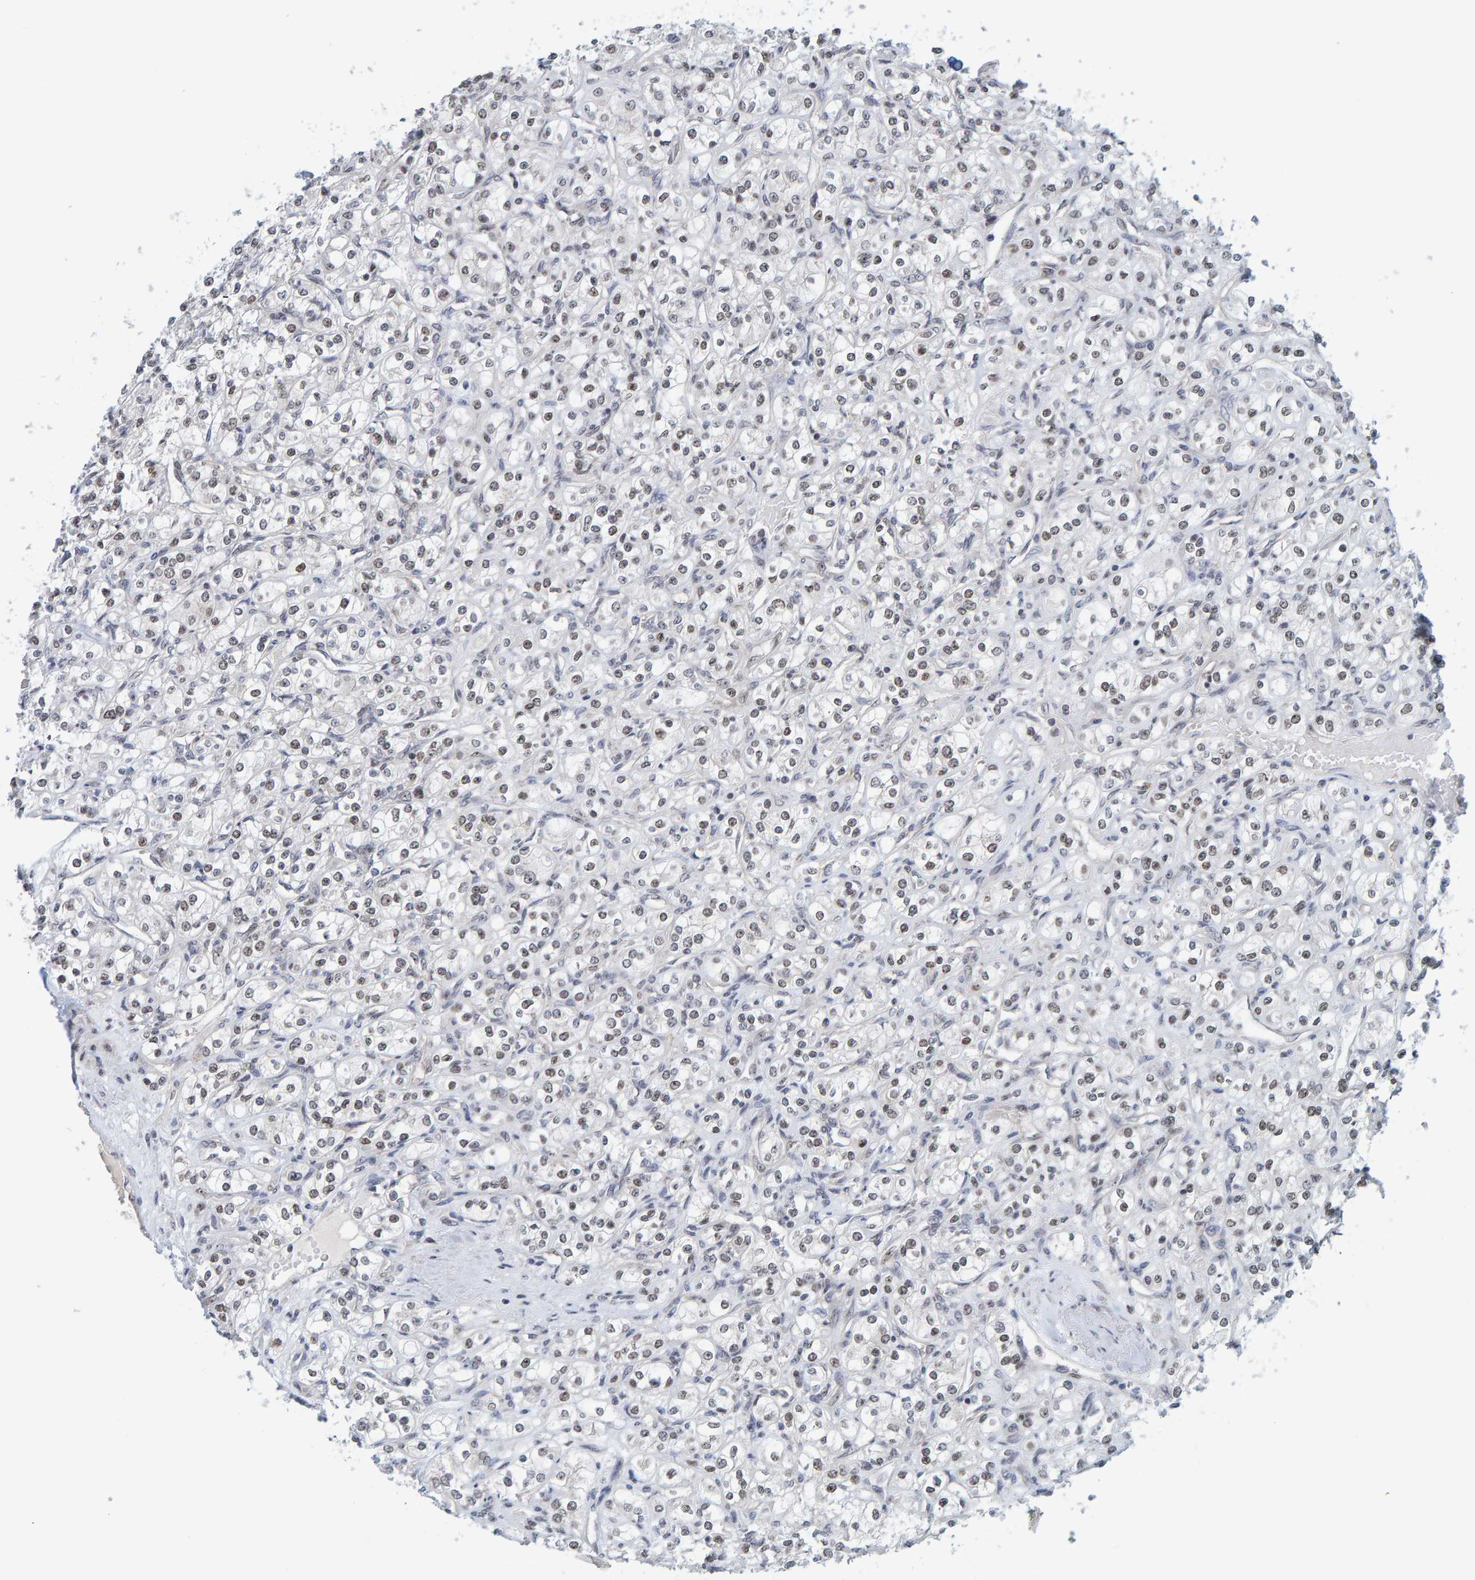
{"staining": {"intensity": "weak", "quantity": ">75%", "location": "nuclear"}, "tissue": "renal cancer", "cell_type": "Tumor cells", "image_type": "cancer", "snomed": [{"axis": "morphology", "description": "Adenocarcinoma, NOS"}, {"axis": "topography", "description": "Kidney"}], "caption": "A micrograph showing weak nuclear positivity in approximately >75% of tumor cells in renal cancer, as visualized by brown immunohistochemical staining.", "gene": "POLR1E", "patient": {"sex": "male", "age": 77}}